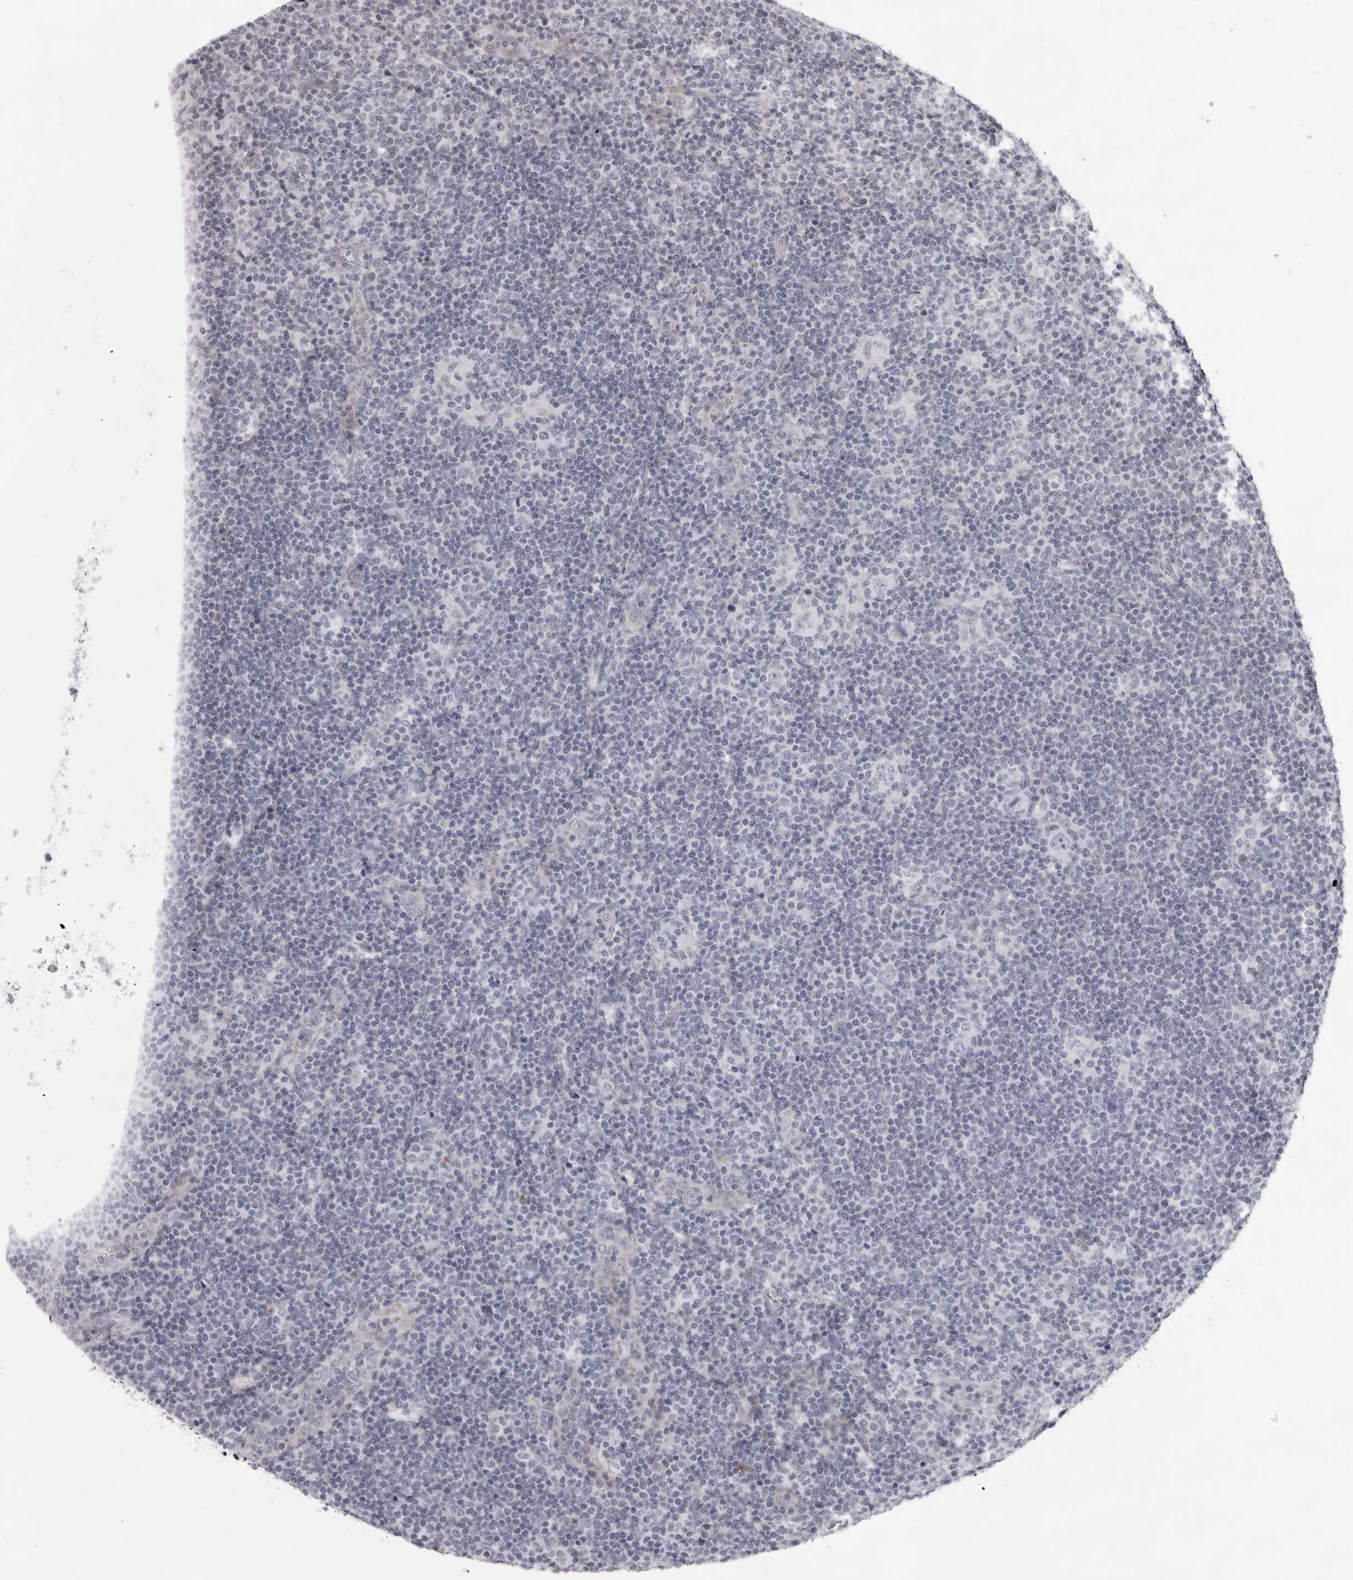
{"staining": {"intensity": "negative", "quantity": "none", "location": "none"}, "tissue": "lymphoma", "cell_type": "Tumor cells", "image_type": "cancer", "snomed": [{"axis": "morphology", "description": "Hodgkin's disease, NOS"}, {"axis": "topography", "description": "Lymph node"}], "caption": "Micrograph shows no significant protein staining in tumor cells of Hodgkin's disease.", "gene": "NUDT18", "patient": {"sex": "female", "age": 57}}